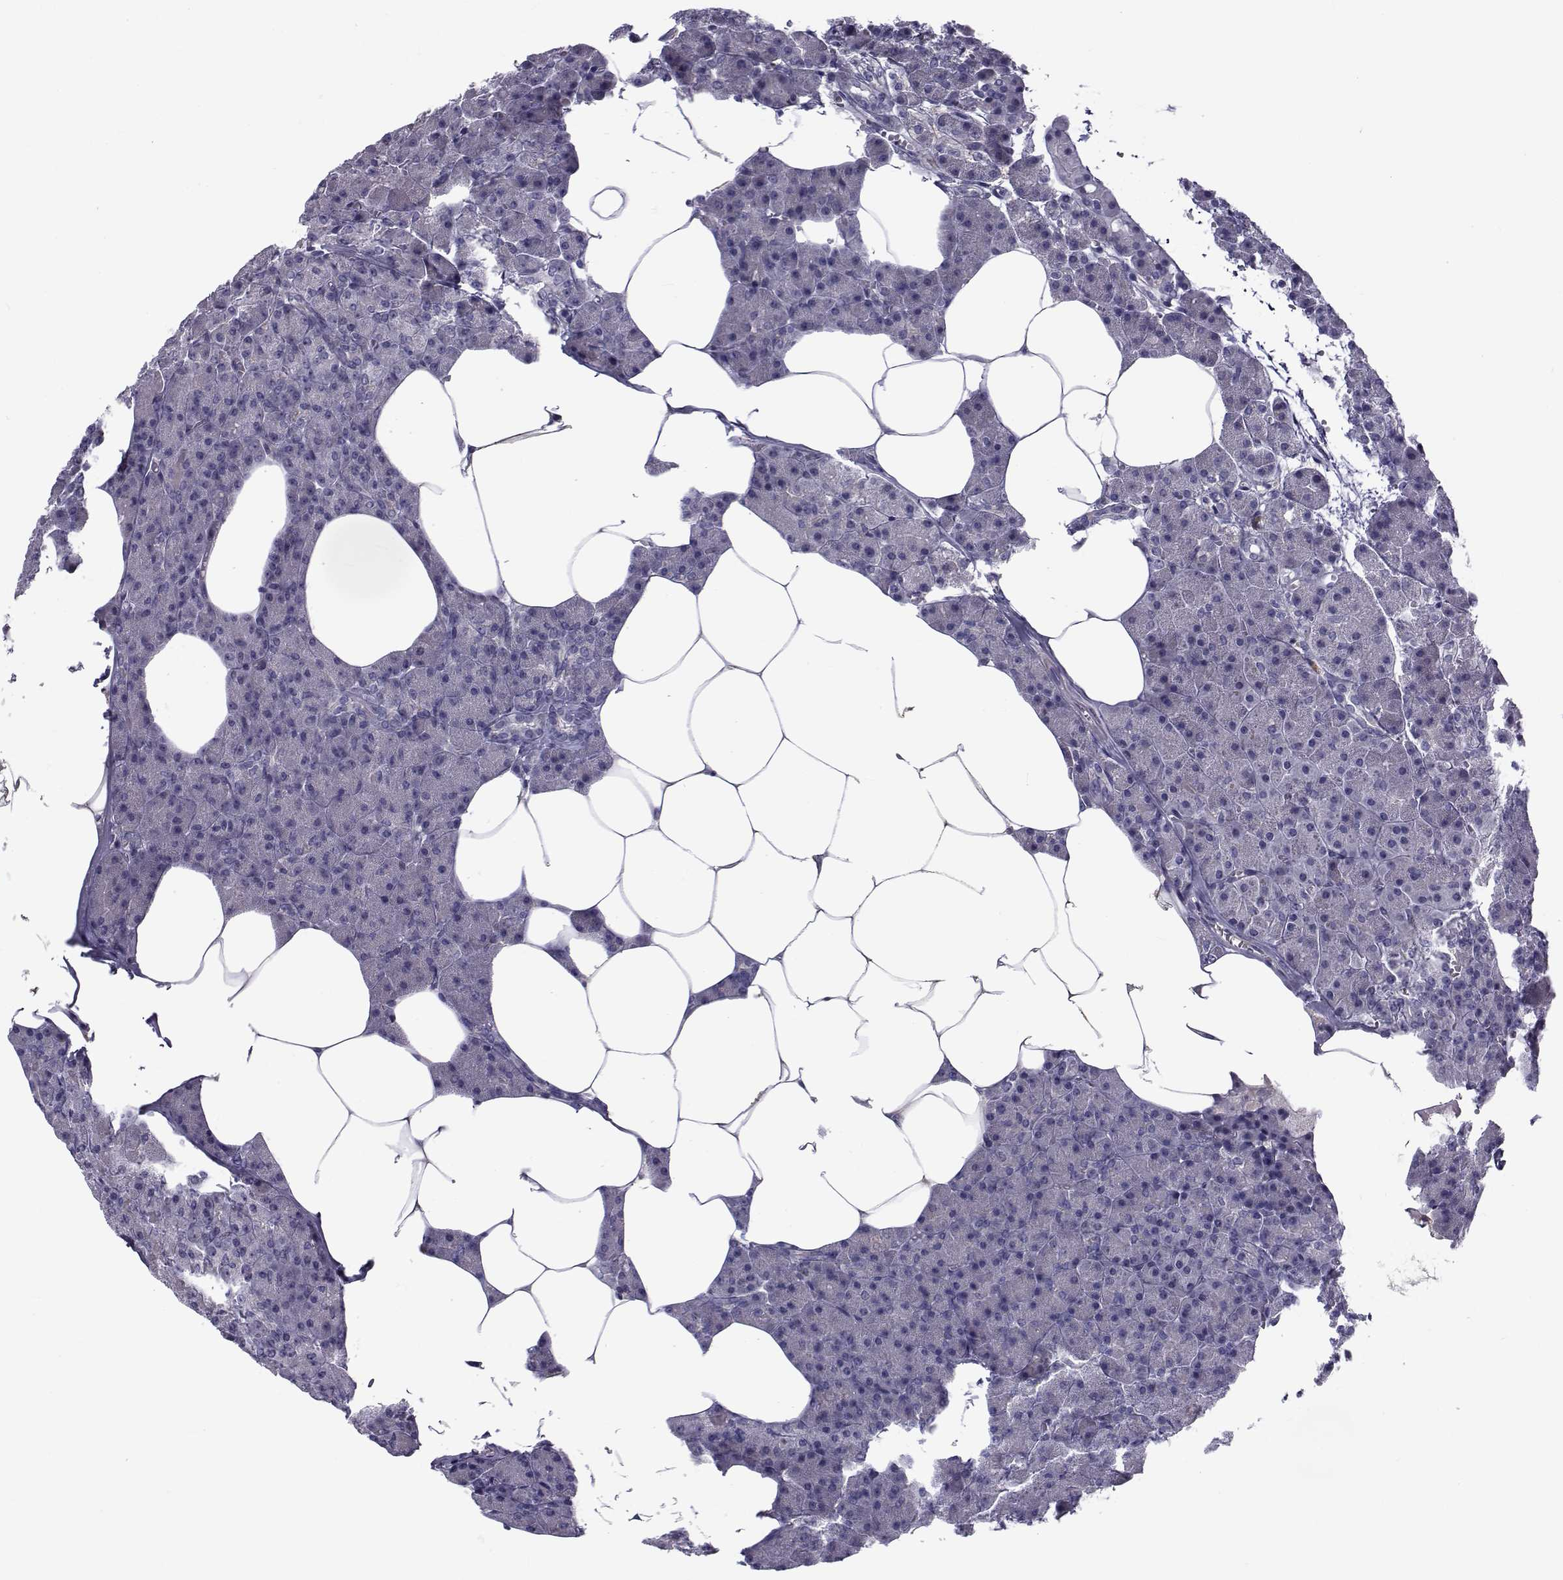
{"staining": {"intensity": "negative", "quantity": "none", "location": "none"}, "tissue": "pancreas", "cell_type": "Exocrine glandular cells", "image_type": "normal", "snomed": [{"axis": "morphology", "description": "Normal tissue, NOS"}, {"axis": "topography", "description": "Pancreas"}], "caption": "Histopathology image shows no protein expression in exocrine glandular cells of unremarkable pancreas. The staining is performed using DAB (3,3'-diaminobenzidine) brown chromogen with nuclei counter-stained in using hematoxylin.", "gene": "LRRC27", "patient": {"sex": "female", "age": 45}}